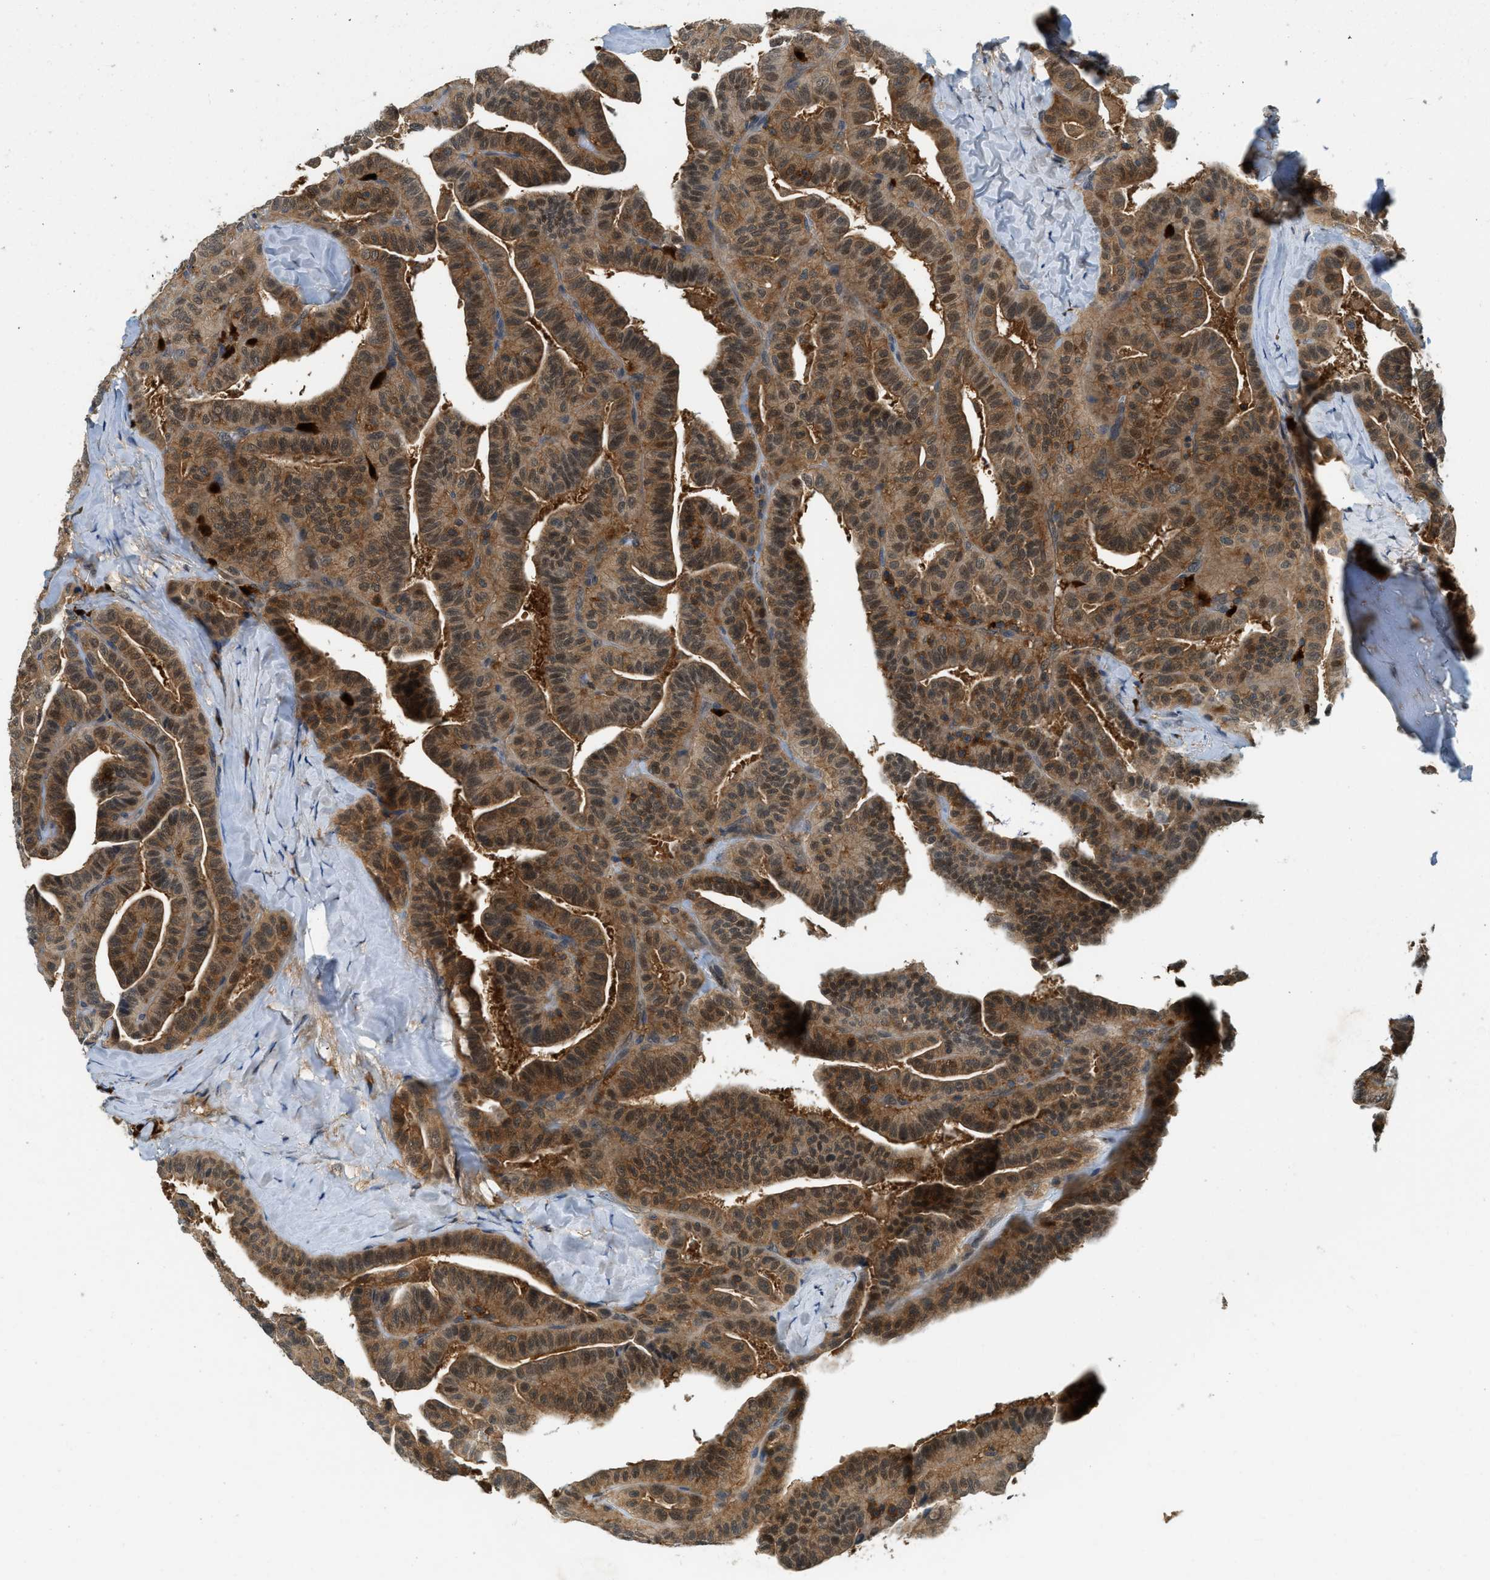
{"staining": {"intensity": "moderate", "quantity": ">75%", "location": "cytoplasmic/membranous,nuclear"}, "tissue": "thyroid cancer", "cell_type": "Tumor cells", "image_type": "cancer", "snomed": [{"axis": "morphology", "description": "Papillary adenocarcinoma, NOS"}, {"axis": "topography", "description": "Thyroid gland"}], "caption": "Thyroid cancer (papillary adenocarcinoma) tissue shows moderate cytoplasmic/membranous and nuclear positivity in about >75% of tumor cells (DAB (3,3'-diaminobenzidine) IHC, brown staining for protein, blue staining for nuclei).", "gene": "GMPPB", "patient": {"sex": "male", "age": 77}}